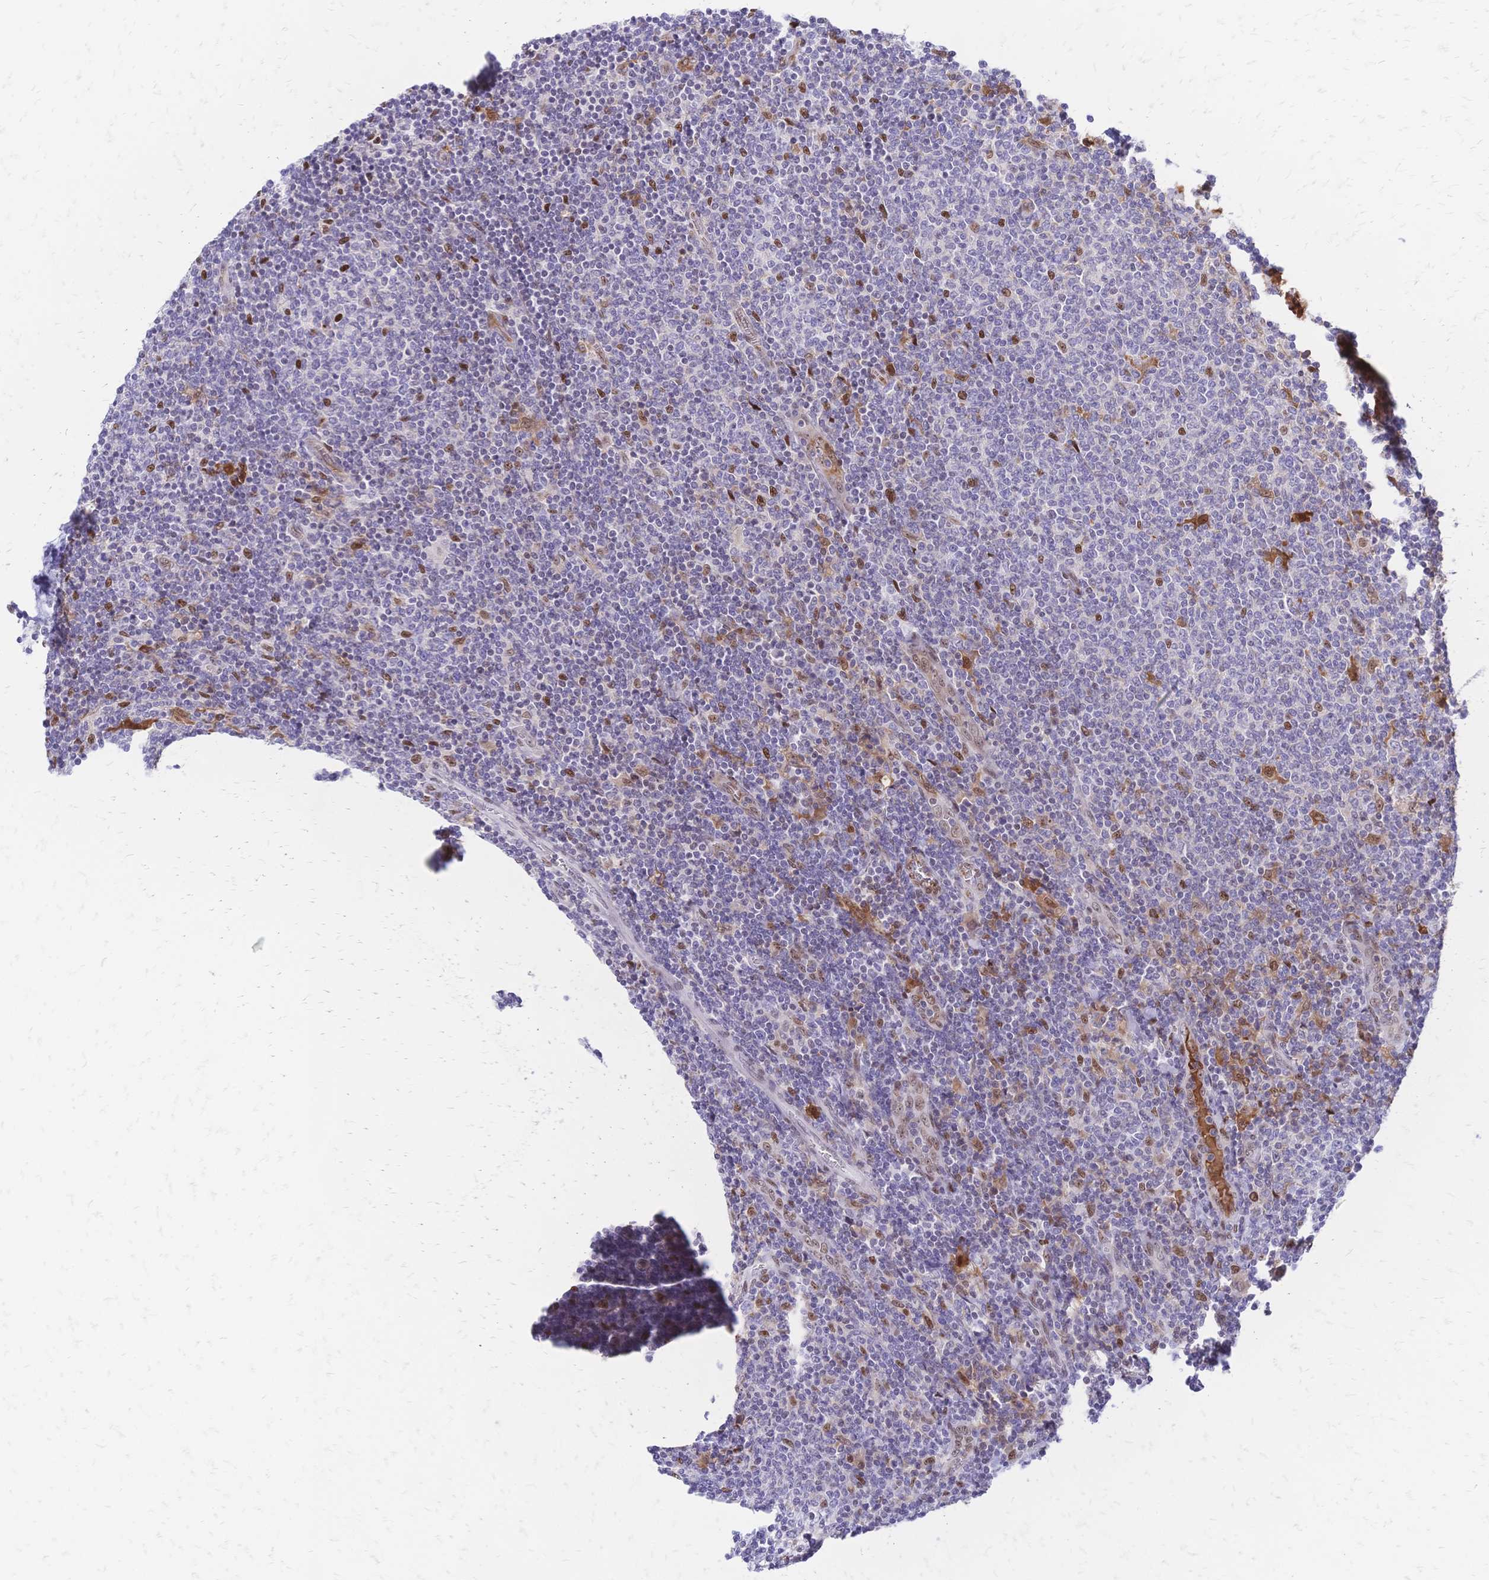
{"staining": {"intensity": "moderate", "quantity": "<25%", "location": "nuclear"}, "tissue": "lymphoma", "cell_type": "Tumor cells", "image_type": "cancer", "snomed": [{"axis": "morphology", "description": "Malignant lymphoma, non-Hodgkin's type, Low grade"}, {"axis": "topography", "description": "Lymph node"}], "caption": "Protein expression analysis of human lymphoma reveals moderate nuclear expression in approximately <25% of tumor cells.", "gene": "NFIC", "patient": {"sex": "male", "age": 52}}